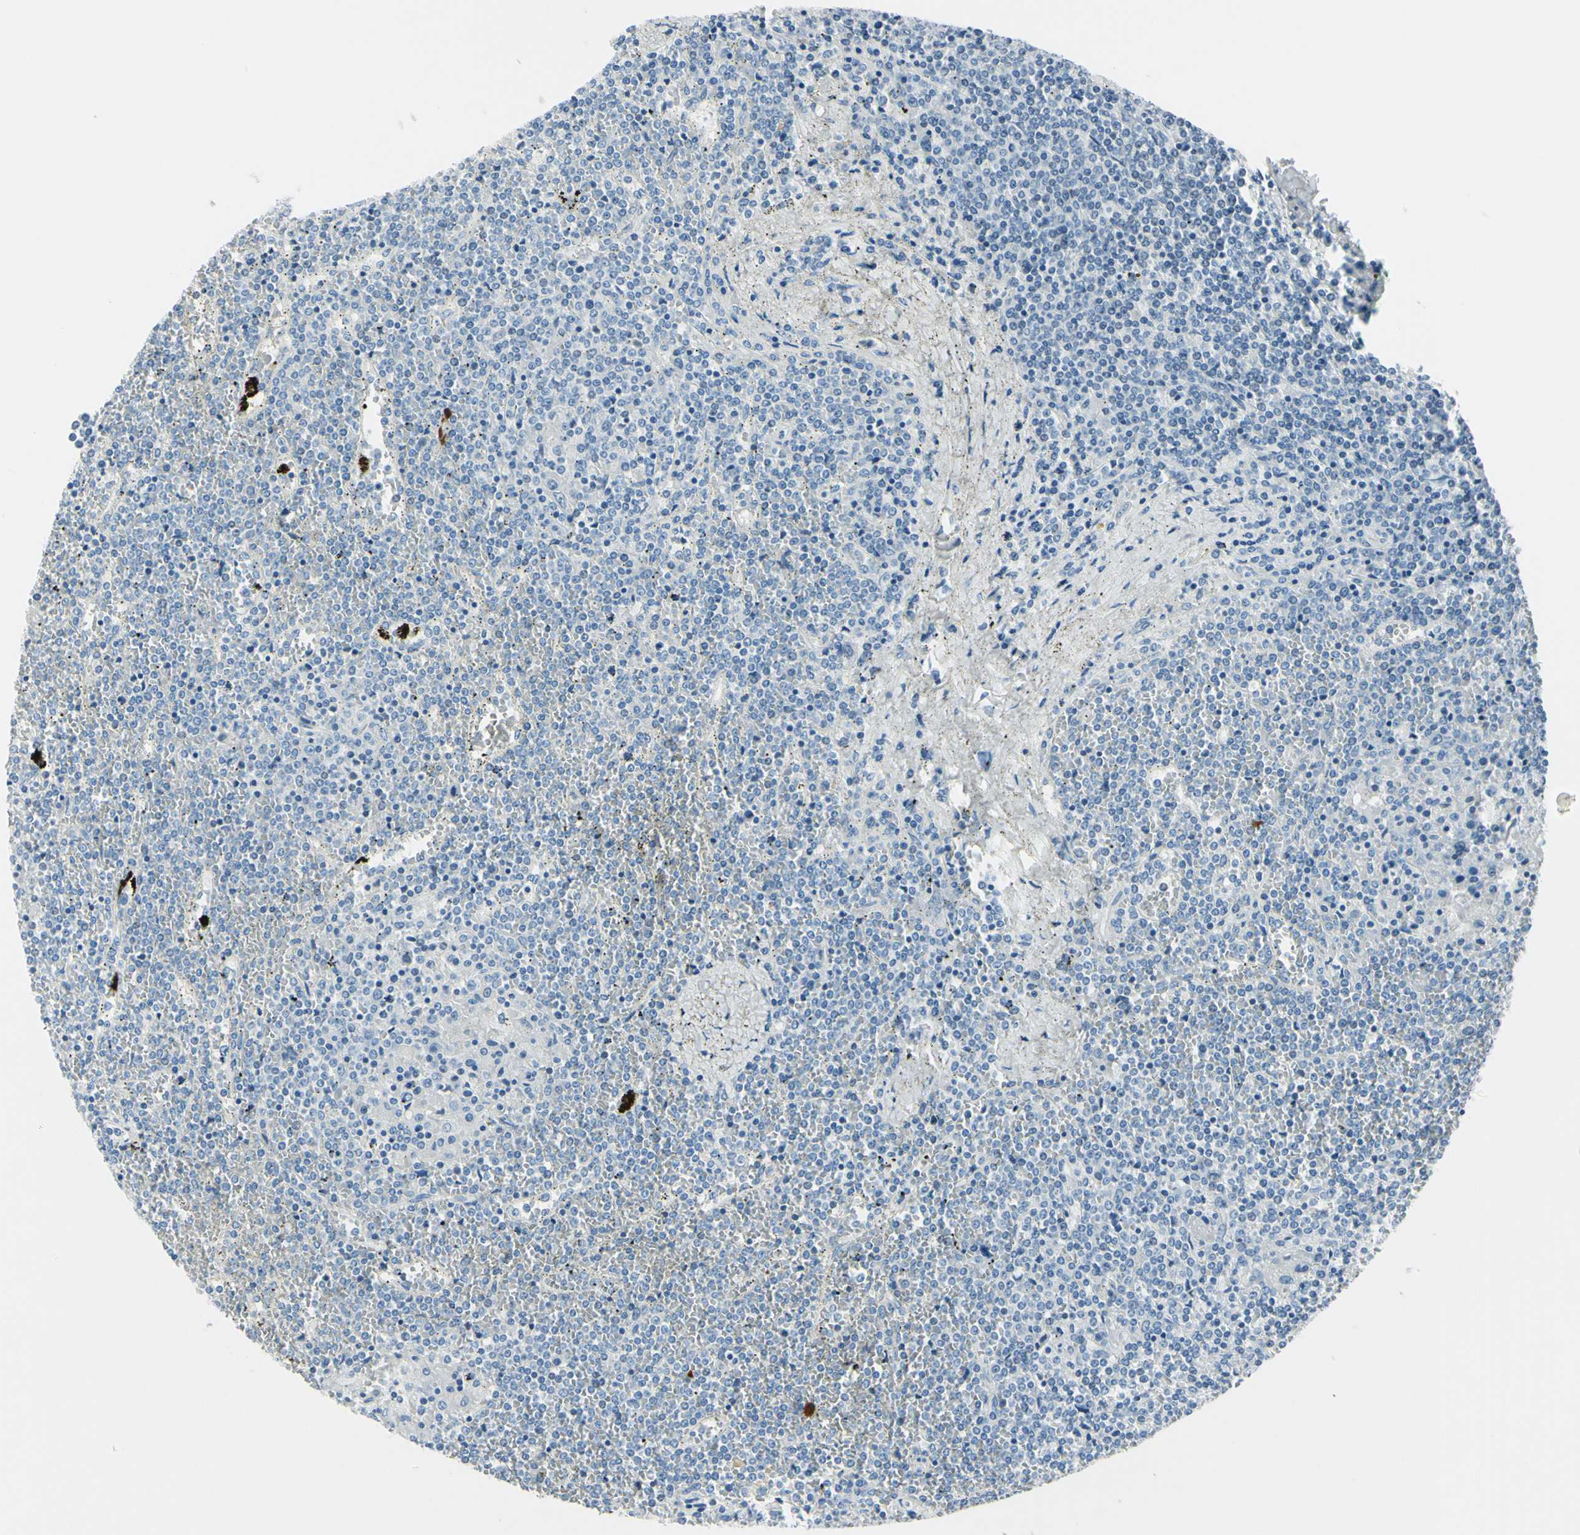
{"staining": {"intensity": "negative", "quantity": "none", "location": "none"}, "tissue": "lymphoma", "cell_type": "Tumor cells", "image_type": "cancer", "snomed": [{"axis": "morphology", "description": "Malignant lymphoma, non-Hodgkin's type, Low grade"}, {"axis": "topography", "description": "Spleen"}], "caption": "Immunohistochemistry photomicrograph of low-grade malignant lymphoma, non-Hodgkin's type stained for a protein (brown), which displays no staining in tumor cells.", "gene": "DLG4", "patient": {"sex": "female", "age": 19}}